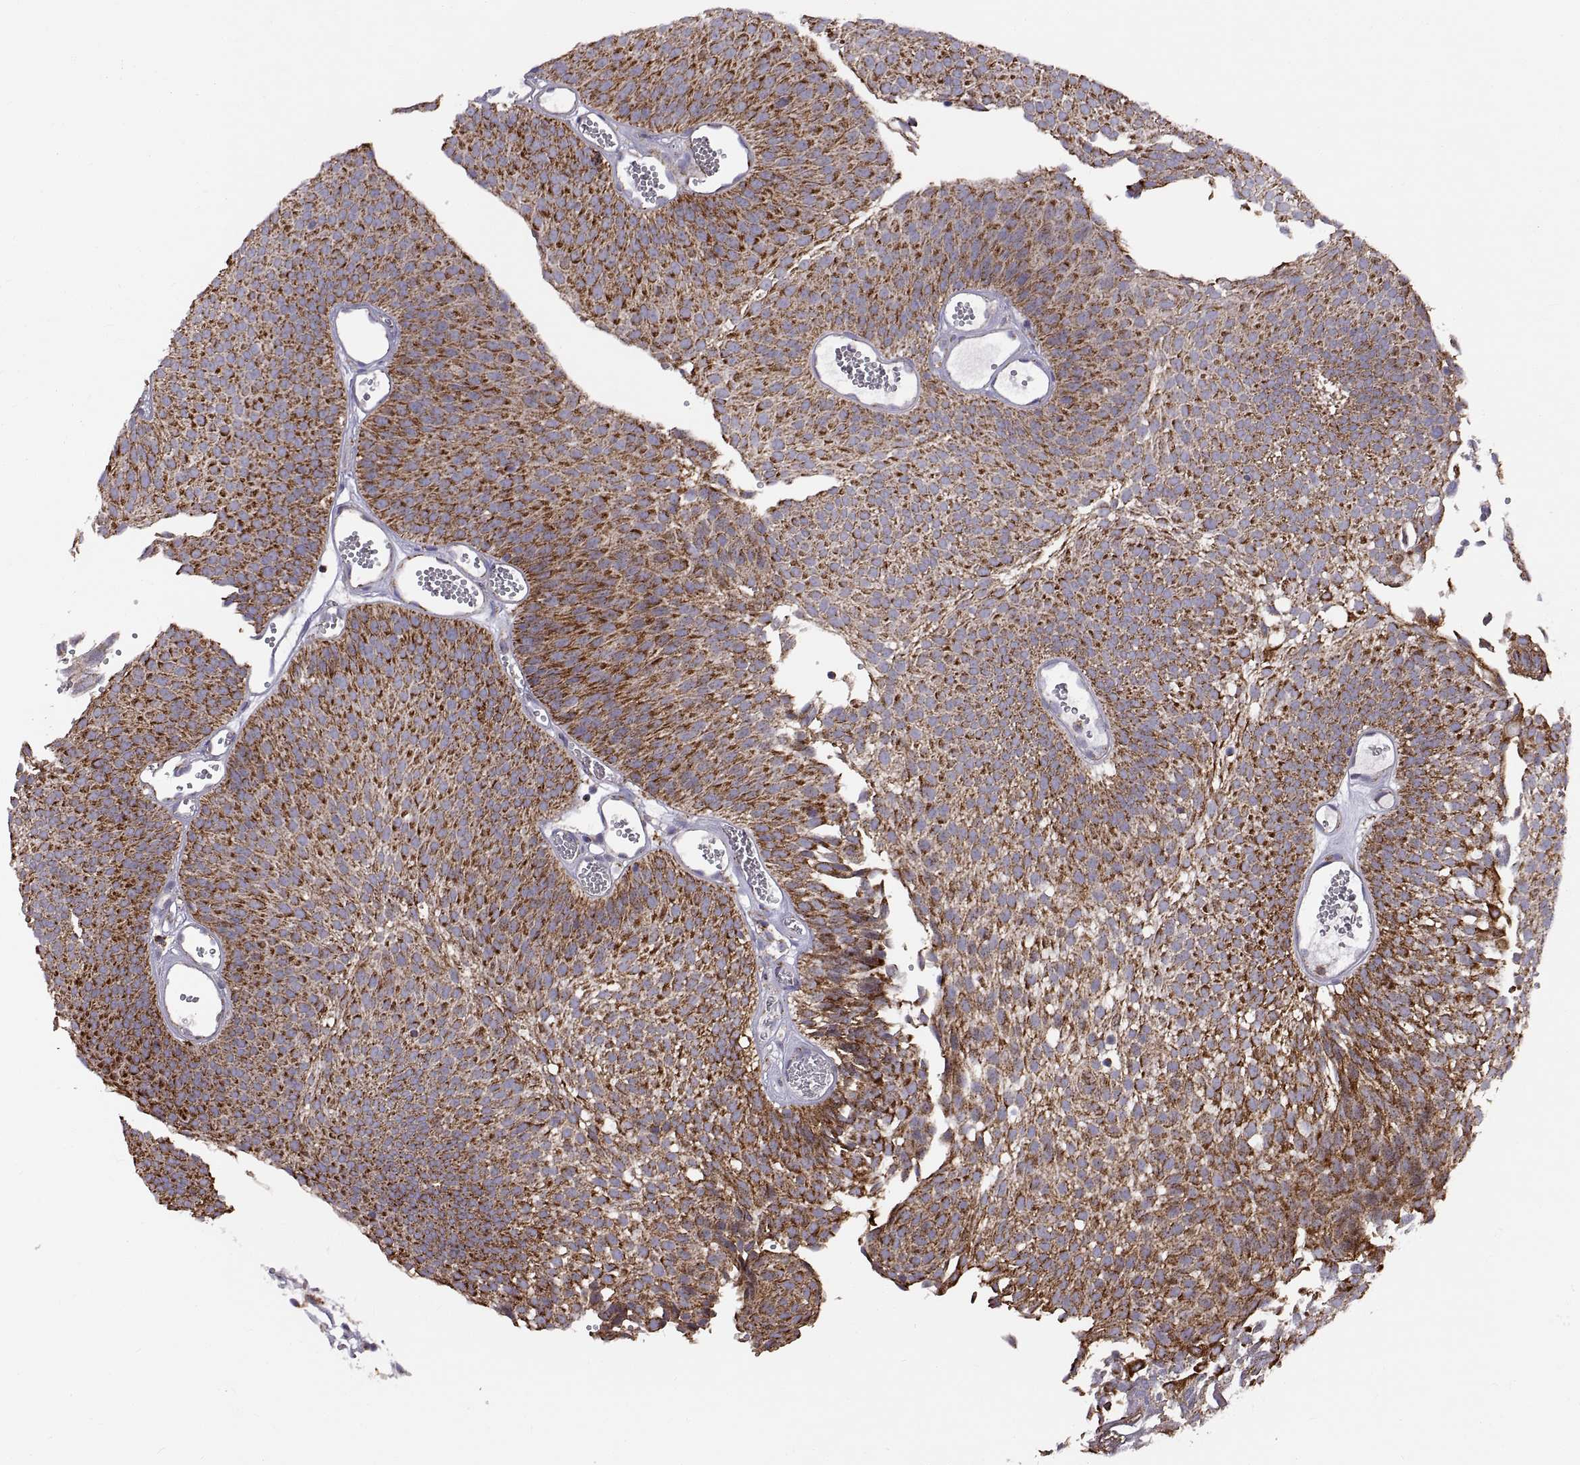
{"staining": {"intensity": "strong", "quantity": ">75%", "location": "cytoplasmic/membranous"}, "tissue": "urothelial cancer", "cell_type": "Tumor cells", "image_type": "cancer", "snomed": [{"axis": "morphology", "description": "Urothelial carcinoma, Low grade"}, {"axis": "topography", "description": "Urinary bladder"}], "caption": "A histopathology image showing strong cytoplasmic/membranous staining in about >75% of tumor cells in low-grade urothelial carcinoma, as visualized by brown immunohistochemical staining.", "gene": "ARSD", "patient": {"sex": "male", "age": 52}}